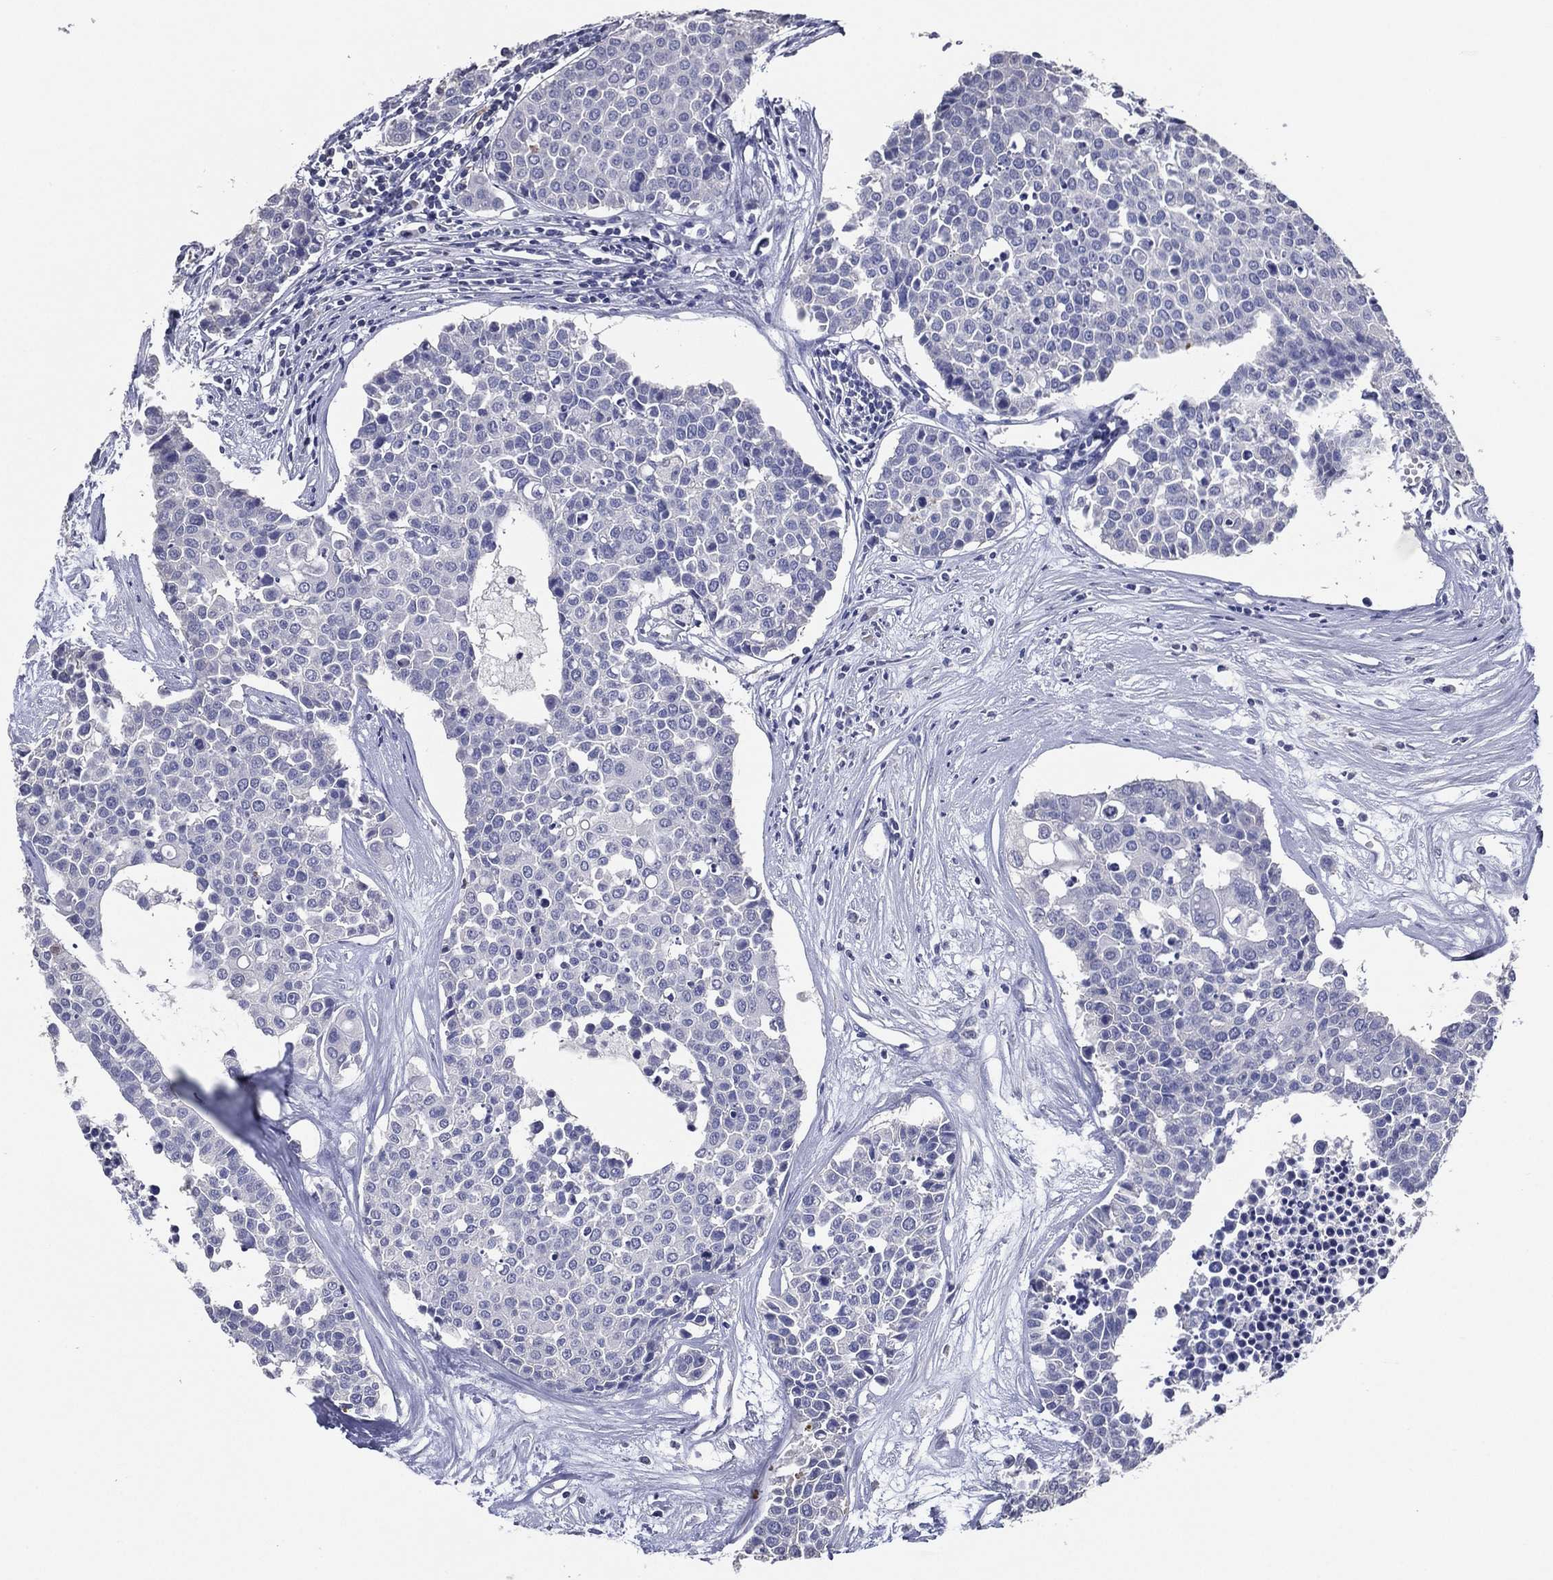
{"staining": {"intensity": "negative", "quantity": "none", "location": "none"}, "tissue": "carcinoid", "cell_type": "Tumor cells", "image_type": "cancer", "snomed": [{"axis": "morphology", "description": "Carcinoid, malignant, NOS"}, {"axis": "topography", "description": "Colon"}], "caption": "A micrograph of malignant carcinoid stained for a protein displays no brown staining in tumor cells. Brightfield microscopy of immunohistochemistry stained with DAB (brown) and hematoxylin (blue), captured at high magnification.", "gene": "TFAP2A", "patient": {"sex": "male", "age": 81}}